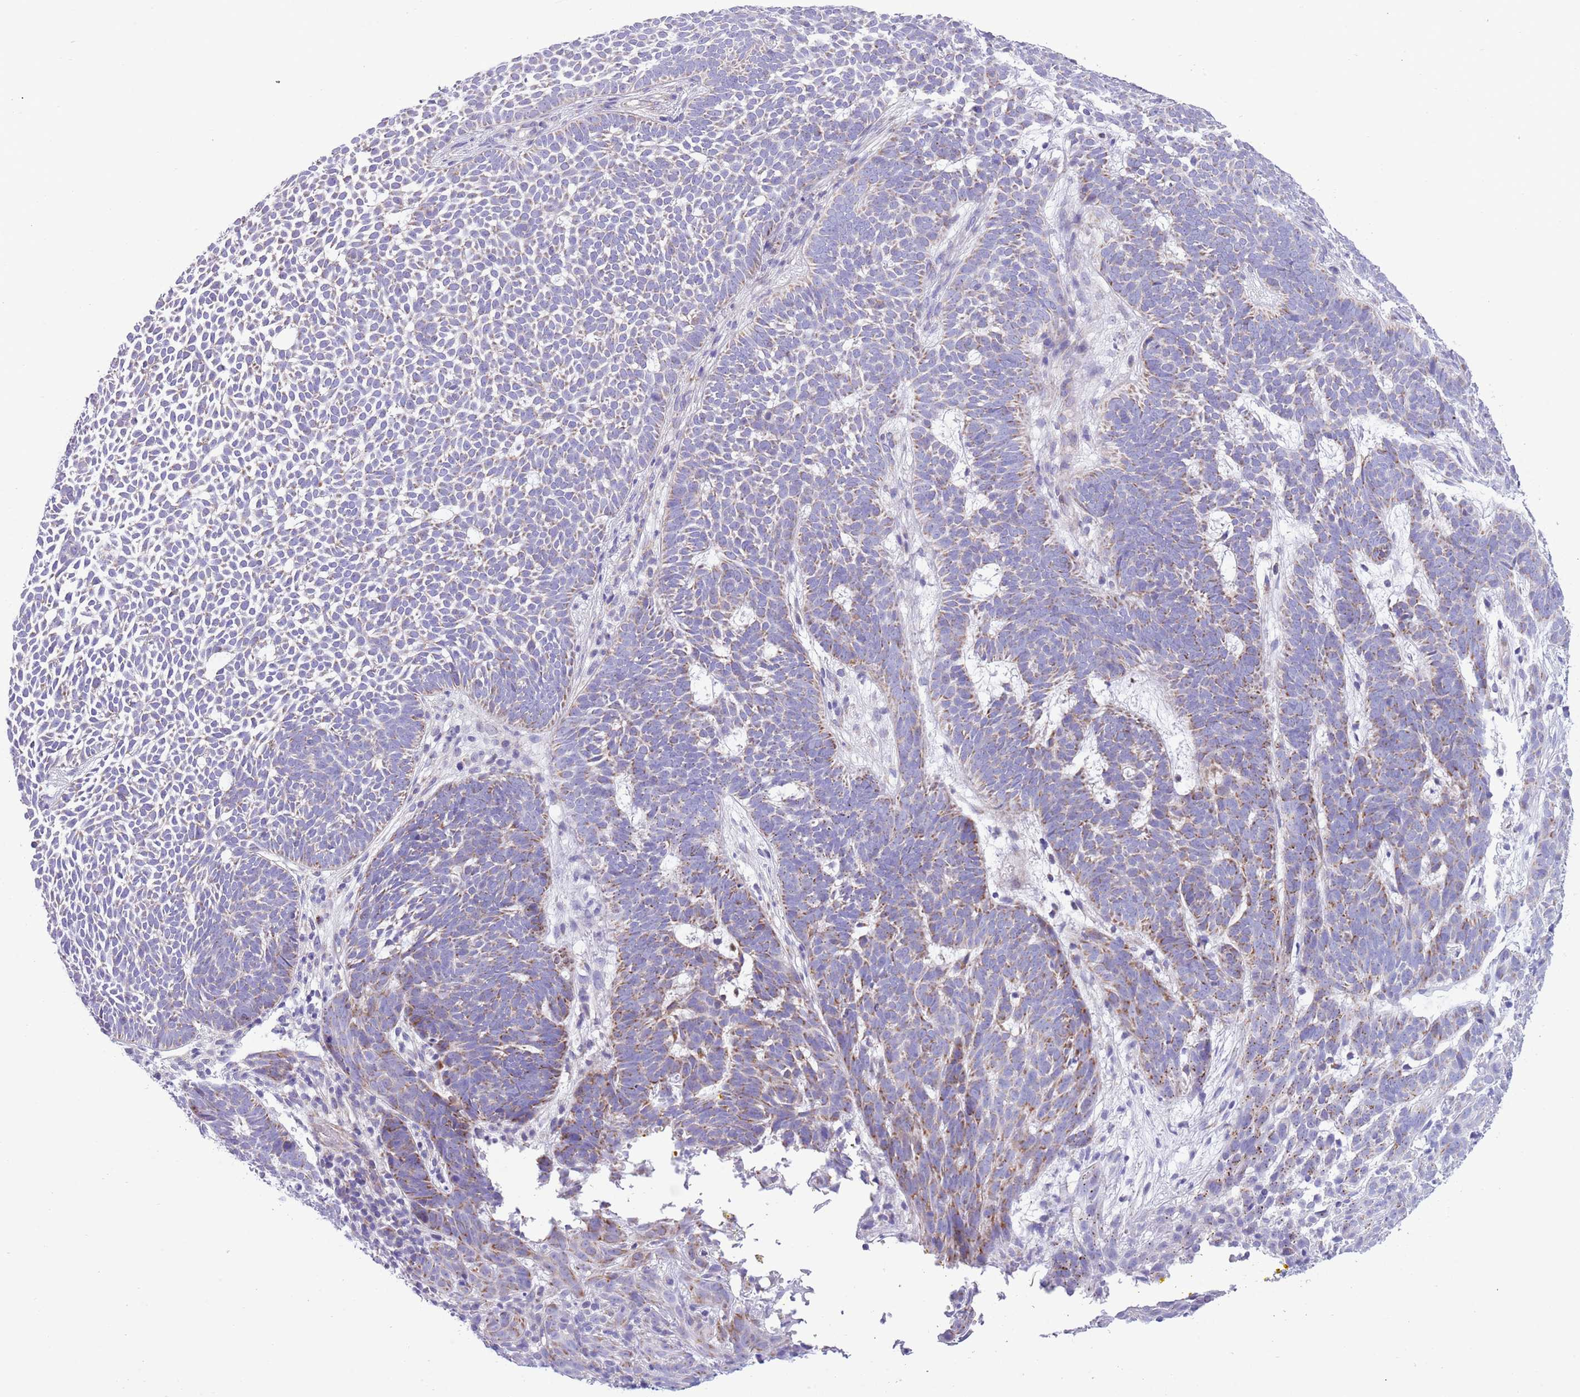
{"staining": {"intensity": "moderate", "quantity": "<25%", "location": "cytoplasmic/membranous"}, "tissue": "skin cancer", "cell_type": "Tumor cells", "image_type": "cancer", "snomed": [{"axis": "morphology", "description": "Basal cell carcinoma"}, {"axis": "topography", "description": "Skin"}], "caption": "About <25% of tumor cells in skin cancer show moderate cytoplasmic/membranous protein positivity as visualized by brown immunohistochemical staining.", "gene": "MOCOS", "patient": {"sex": "female", "age": 78}}